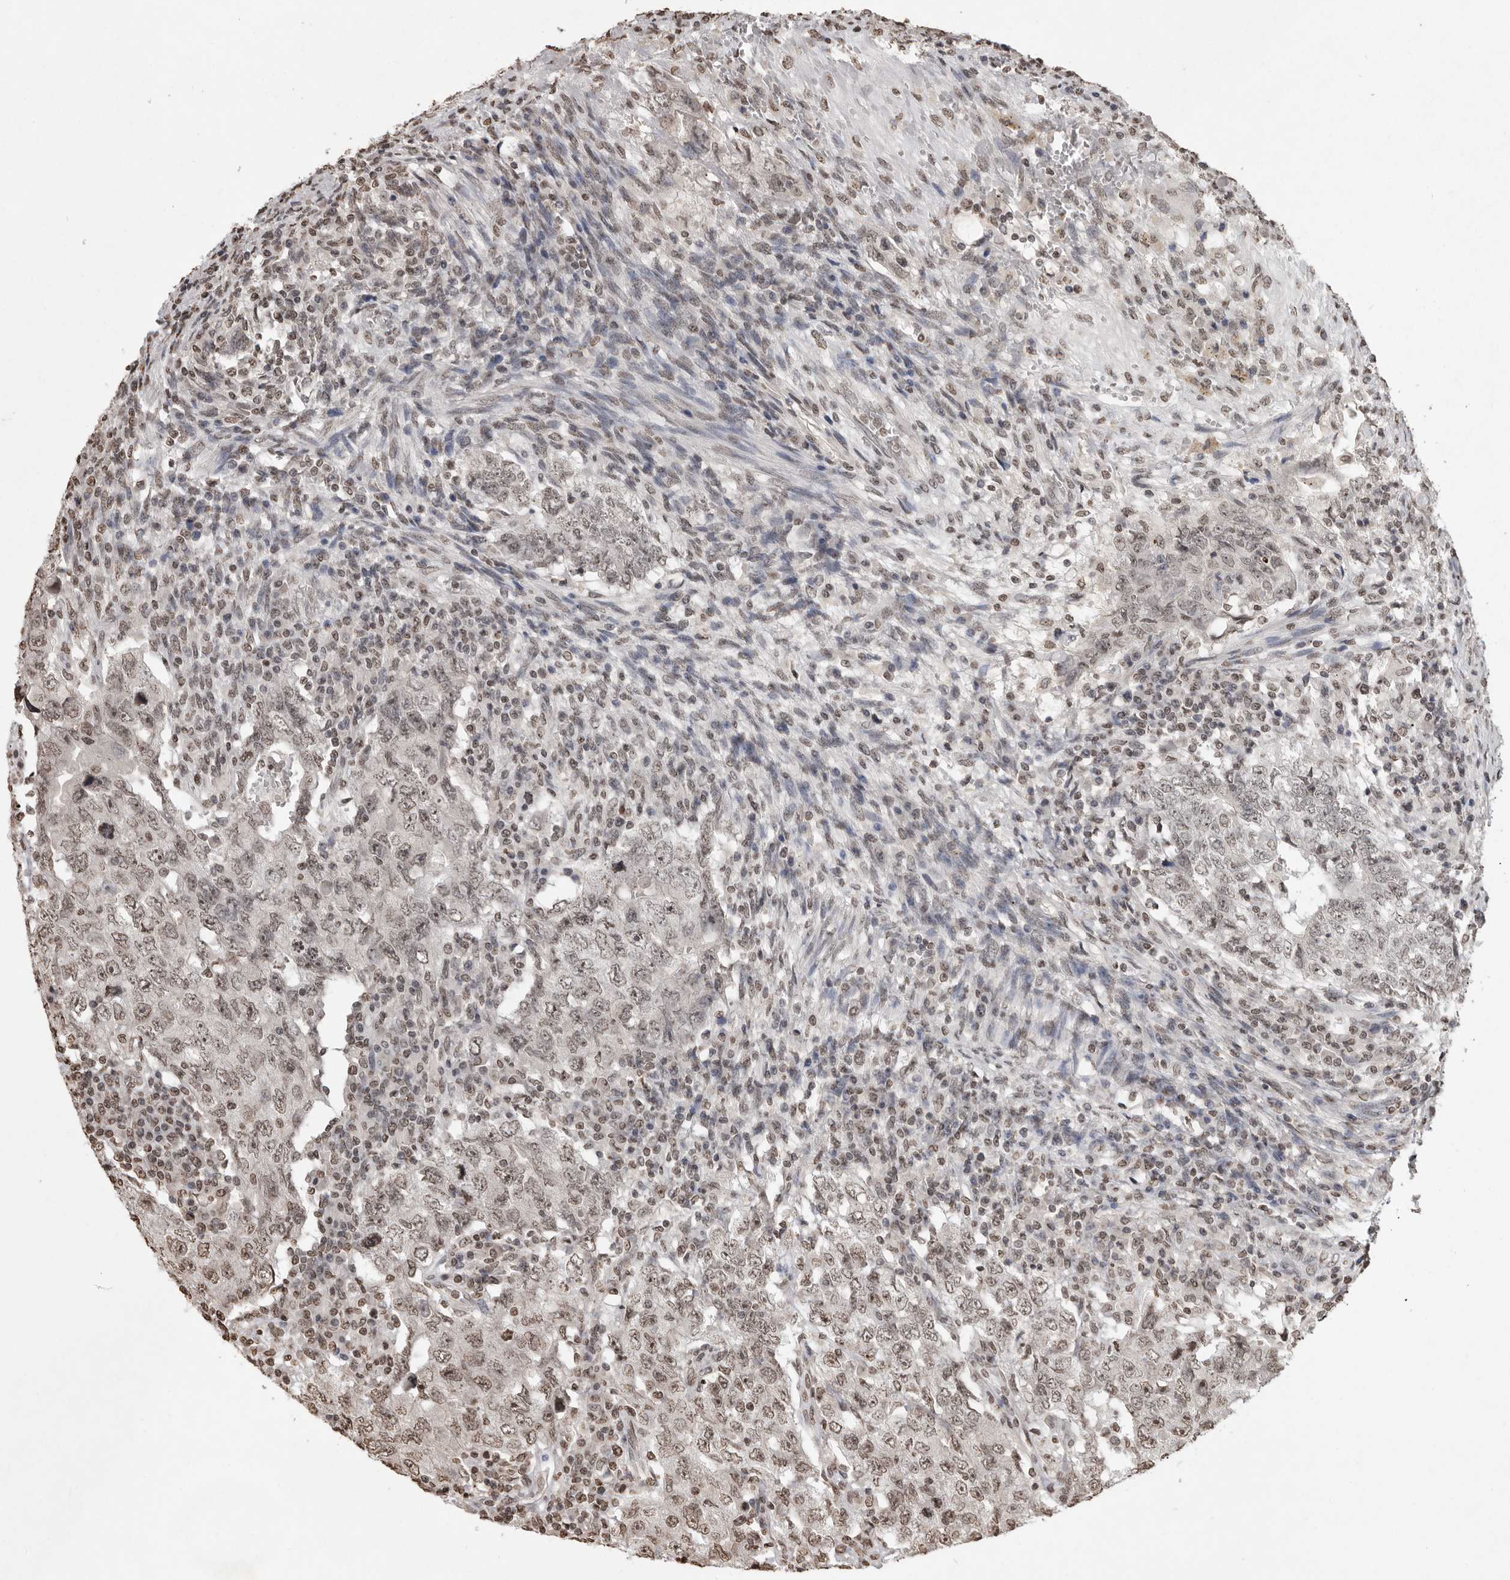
{"staining": {"intensity": "weak", "quantity": ">75%", "location": "nuclear"}, "tissue": "testis cancer", "cell_type": "Tumor cells", "image_type": "cancer", "snomed": [{"axis": "morphology", "description": "Carcinoma, Embryonal, NOS"}, {"axis": "topography", "description": "Testis"}], "caption": "This micrograph exhibits testis embryonal carcinoma stained with immunohistochemistry to label a protein in brown. The nuclear of tumor cells show weak positivity for the protein. Nuclei are counter-stained blue.", "gene": "WDR45", "patient": {"sex": "male", "age": 26}}